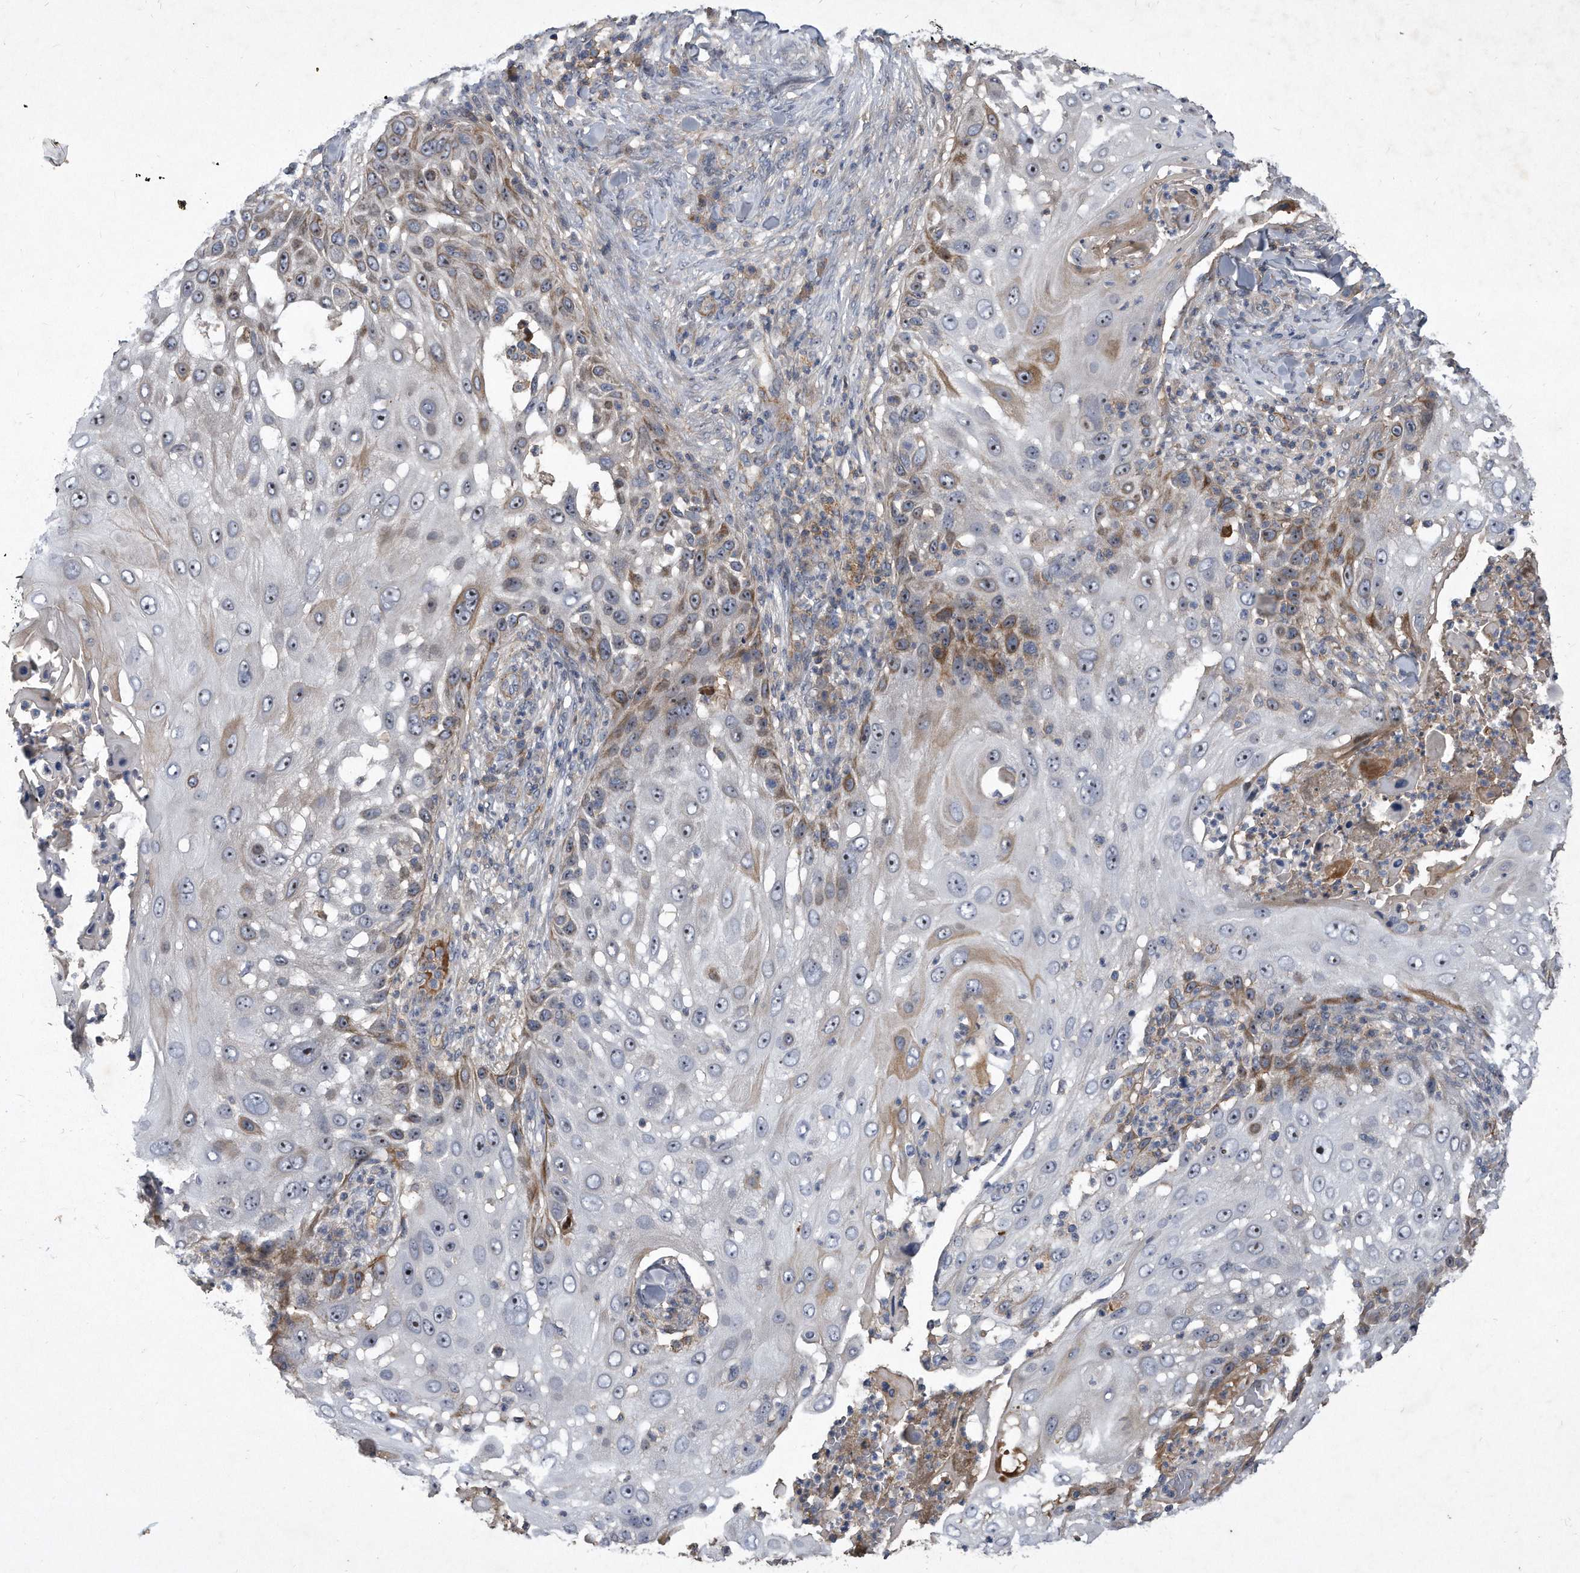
{"staining": {"intensity": "moderate", "quantity": "<25%", "location": "cytoplasmic/membranous,nuclear"}, "tissue": "skin cancer", "cell_type": "Tumor cells", "image_type": "cancer", "snomed": [{"axis": "morphology", "description": "Squamous cell carcinoma, NOS"}, {"axis": "topography", "description": "Skin"}], "caption": "This is an image of immunohistochemistry (IHC) staining of squamous cell carcinoma (skin), which shows moderate positivity in the cytoplasmic/membranous and nuclear of tumor cells.", "gene": "PGBD2", "patient": {"sex": "female", "age": 44}}